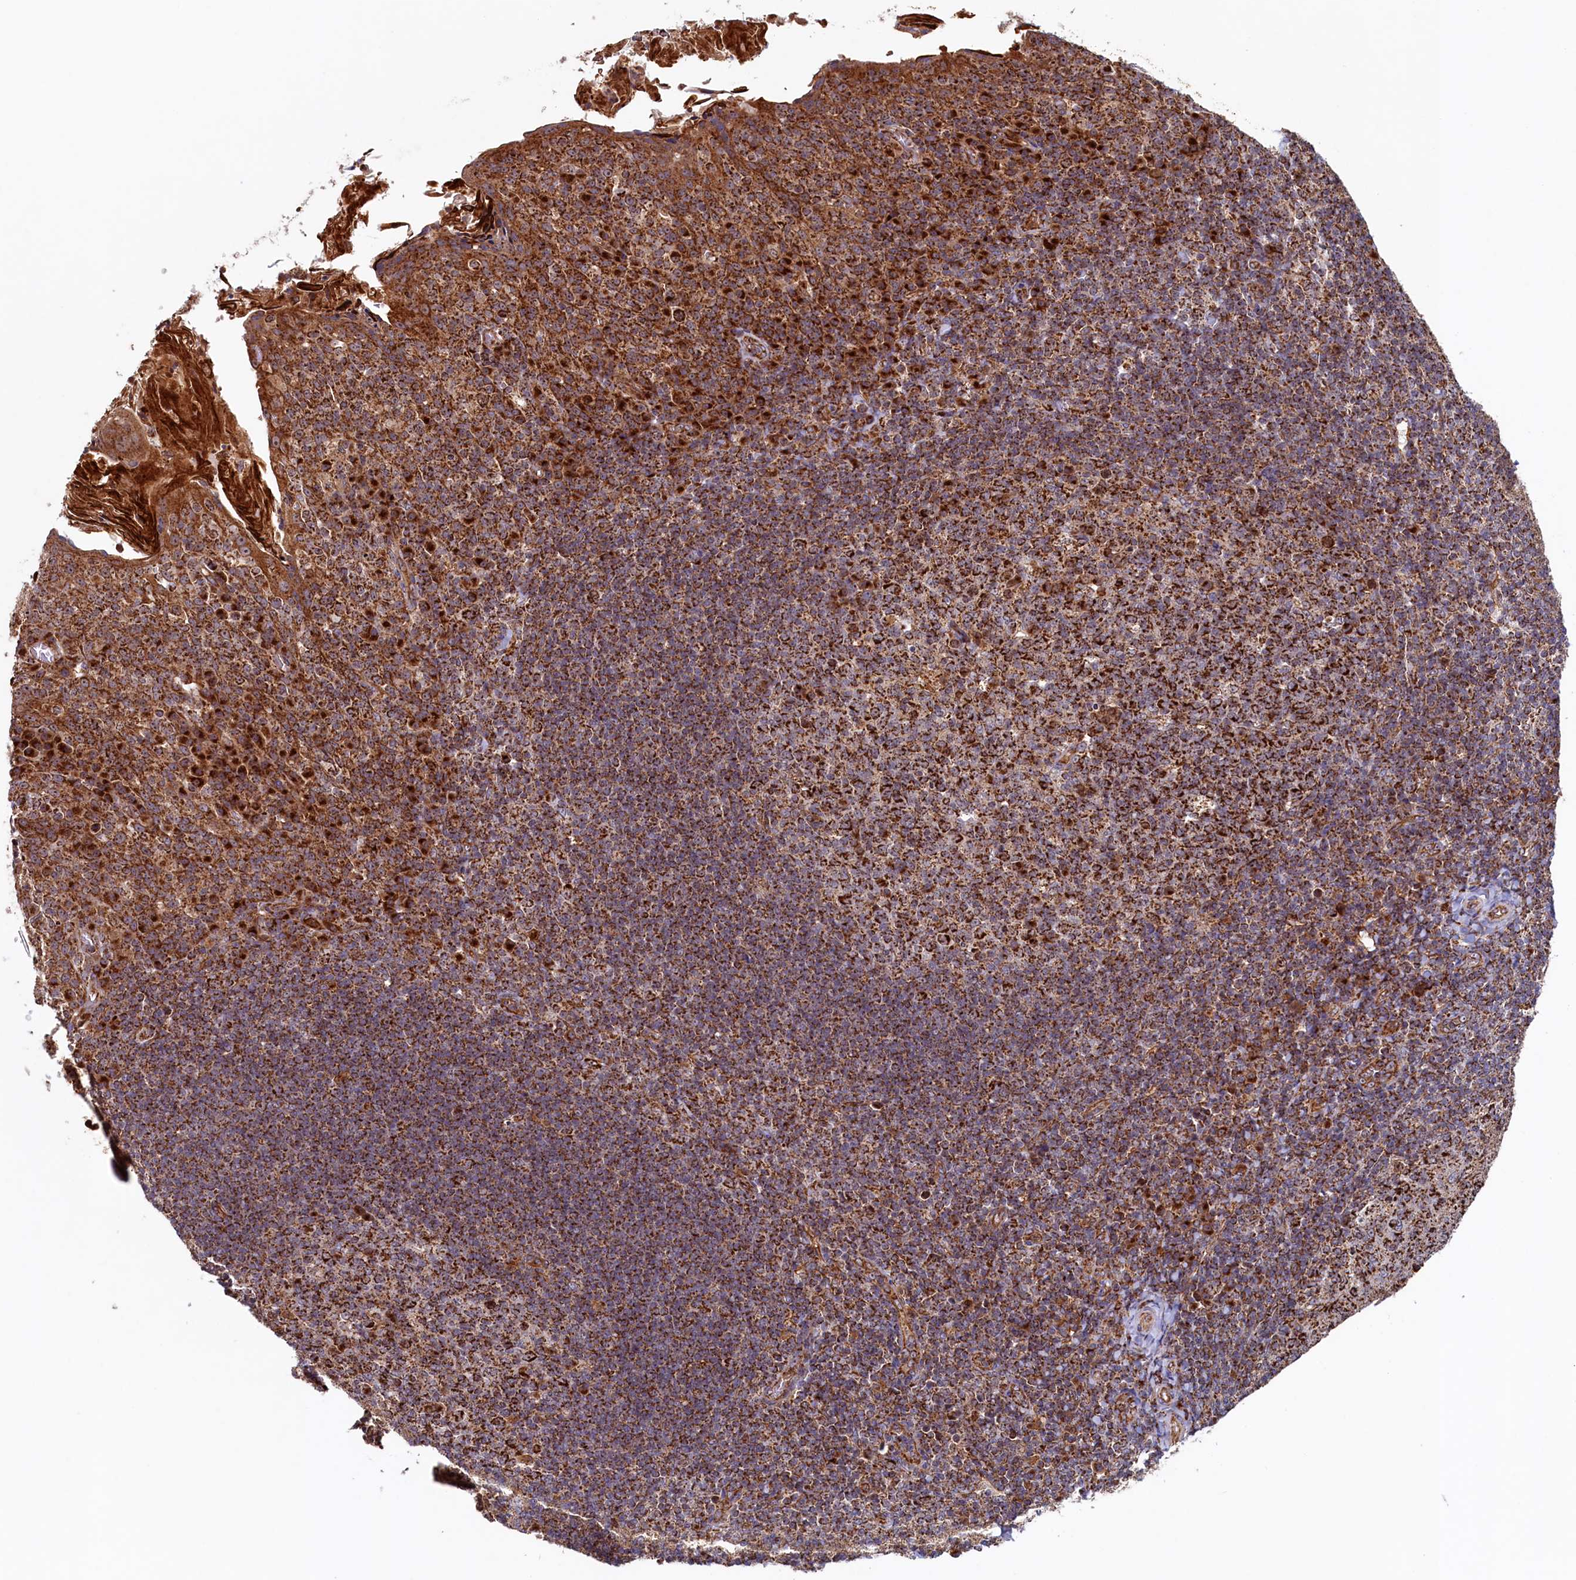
{"staining": {"intensity": "strong", "quantity": ">75%", "location": "cytoplasmic/membranous"}, "tissue": "tonsil", "cell_type": "Germinal center cells", "image_type": "normal", "snomed": [{"axis": "morphology", "description": "Normal tissue, NOS"}, {"axis": "topography", "description": "Tonsil"}], "caption": "Immunohistochemistry micrograph of normal human tonsil stained for a protein (brown), which shows high levels of strong cytoplasmic/membranous expression in about >75% of germinal center cells.", "gene": "UBE3B", "patient": {"sex": "female", "age": 10}}